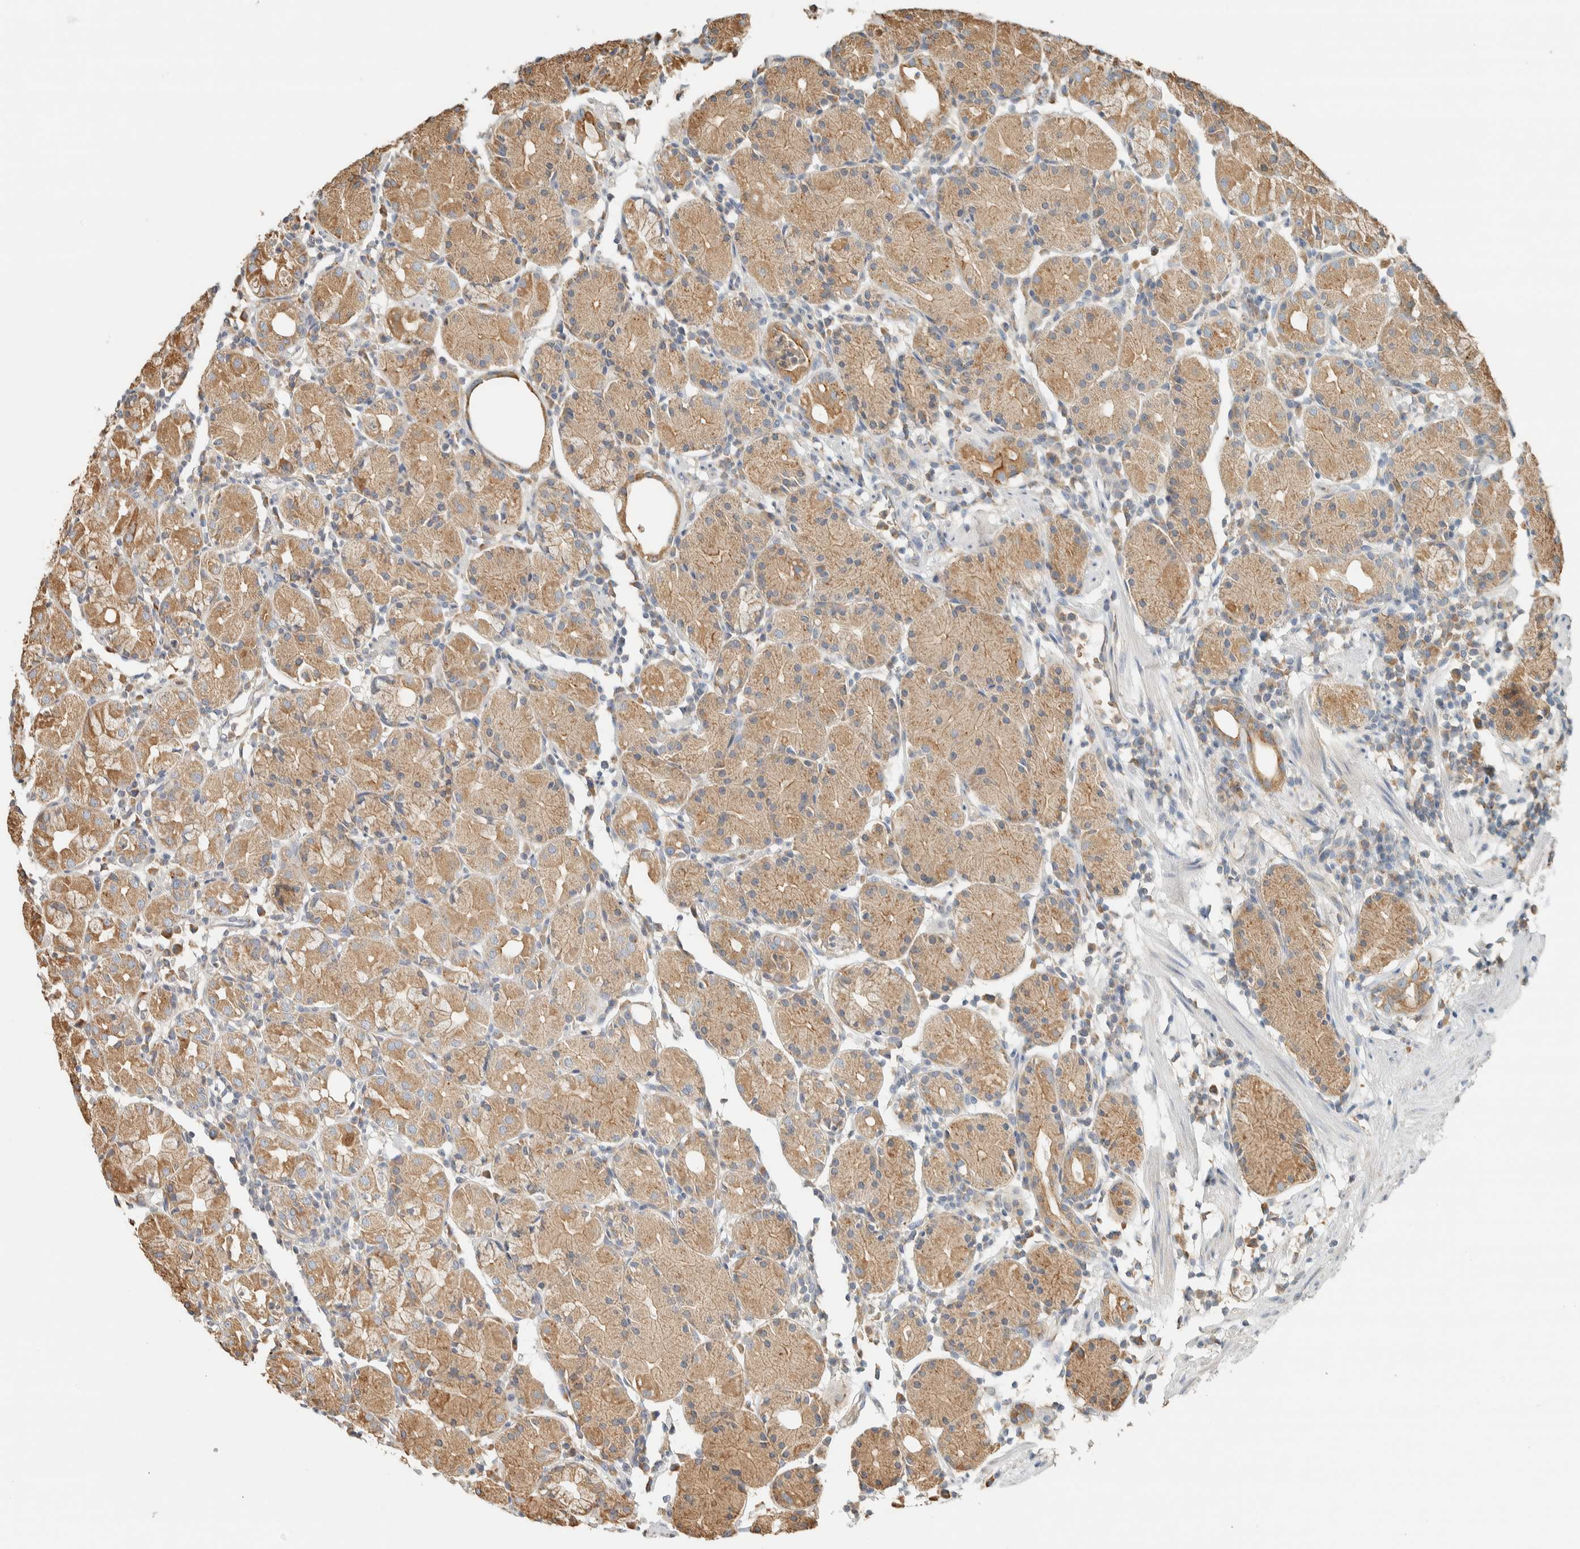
{"staining": {"intensity": "moderate", "quantity": ">75%", "location": "cytoplasmic/membranous"}, "tissue": "stomach", "cell_type": "Glandular cells", "image_type": "normal", "snomed": [{"axis": "morphology", "description": "Normal tissue, NOS"}, {"axis": "topography", "description": "Stomach"}, {"axis": "topography", "description": "Stomach, lower"}], "caption": "Stomach stained with a brown dye displays moderate cytoplasmic/membranous positive staining in about >75% of glandular cells.", "gene": "RAB11FIP1", "patient": {"sex": "female", "age": 75}}